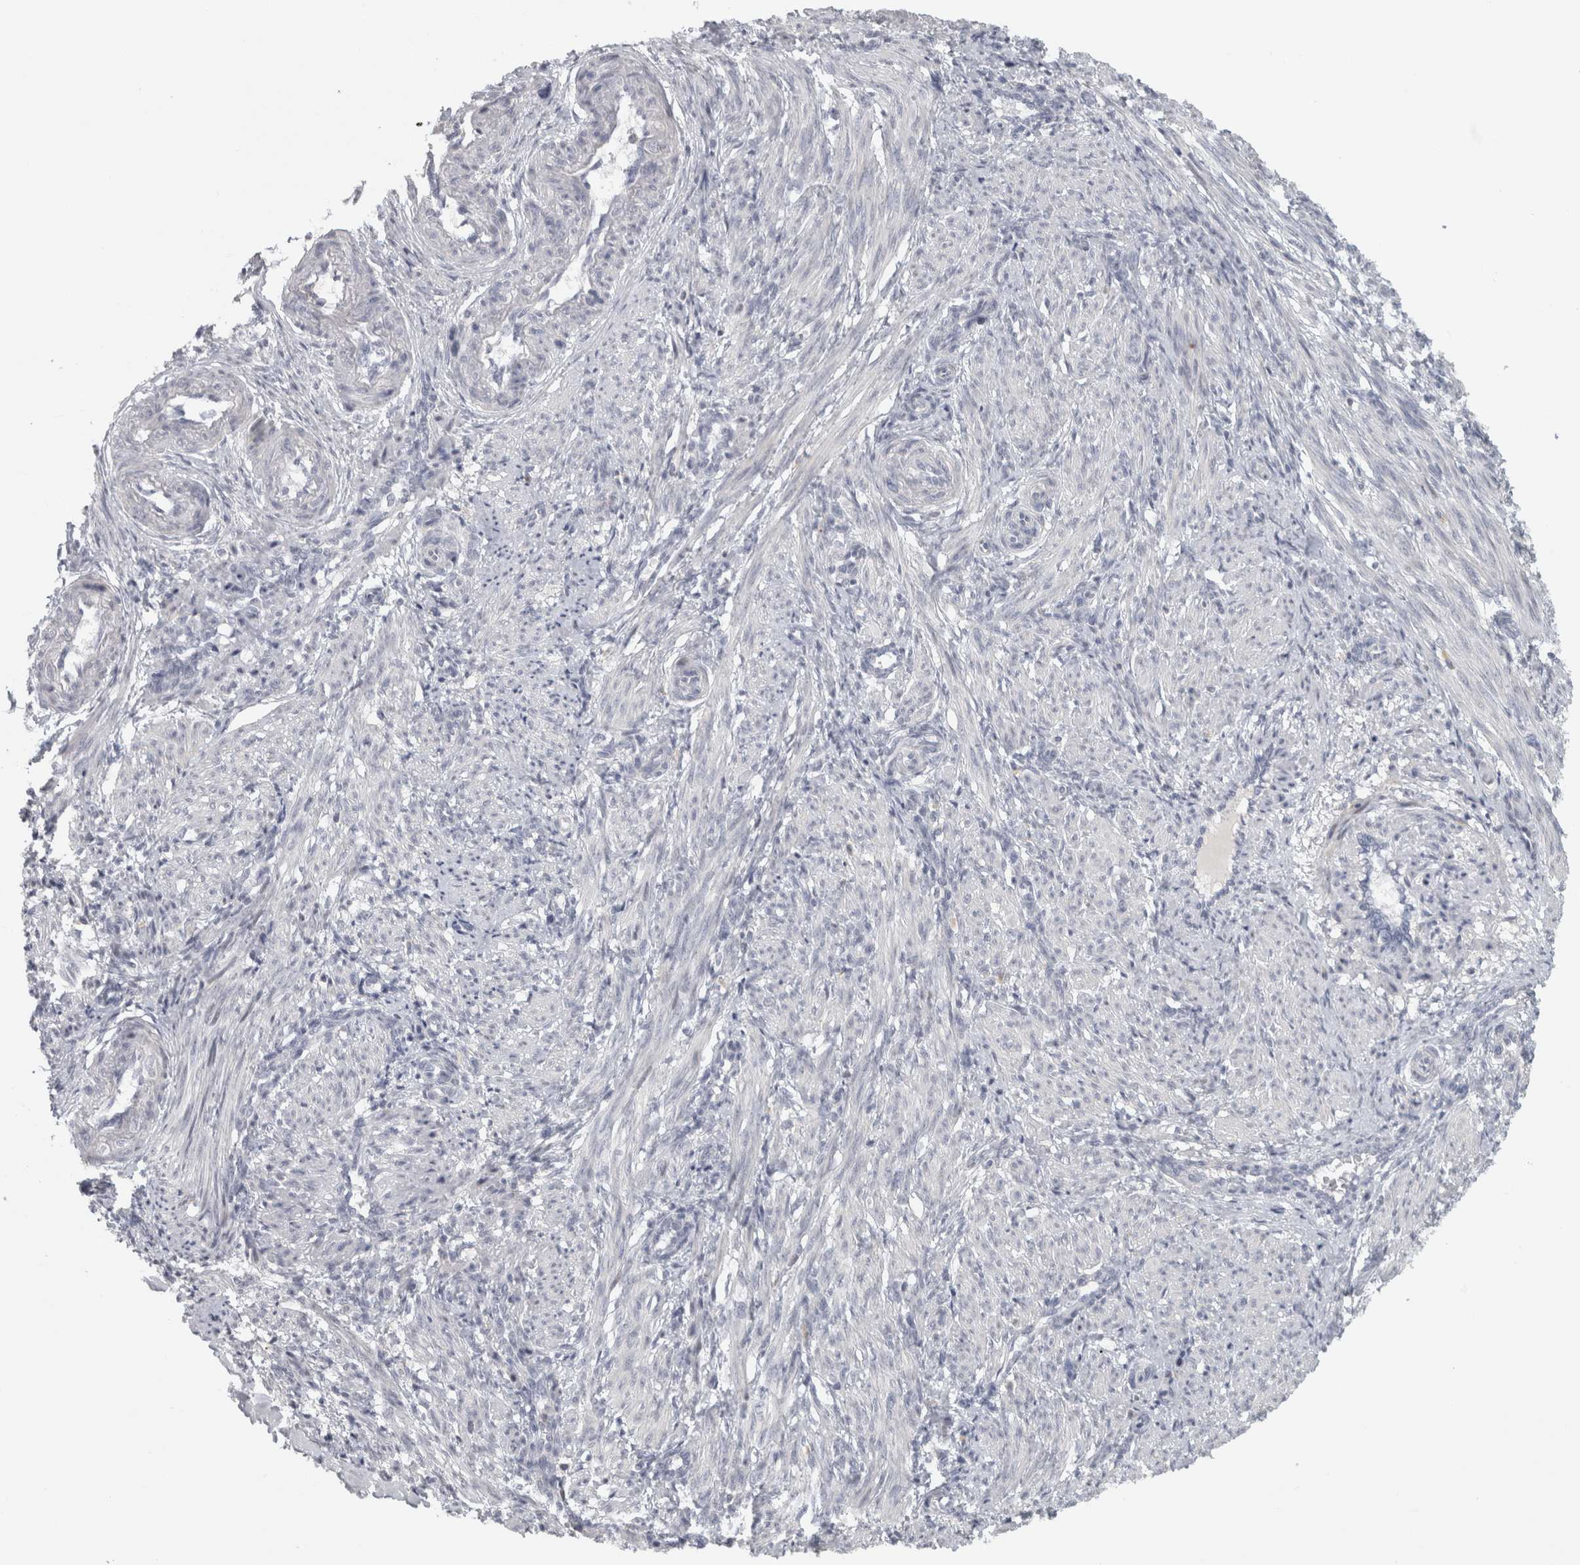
{"staining": {"intensity": "negative", "quantity": "none", "location": "none"}, "tissue": "smooth muscle", "cell_type": "Smooth muscle cells", "image_type": "normal", "snomed": [{"axis": "morphology", "description": "Normal tissue, NOS"}, {"axis": "topography", "description": "Endometrium"}], "caption": "Immunohistochemistry of unremarkable human smooth muscle shows no staining in smooth muscle cells. (DAB immunohistochemistry (IHC) visualized using brightfield microscopy, high magnification).", "gene": "PTPRN2", "patient": {"sex": "female", "age": 33}}